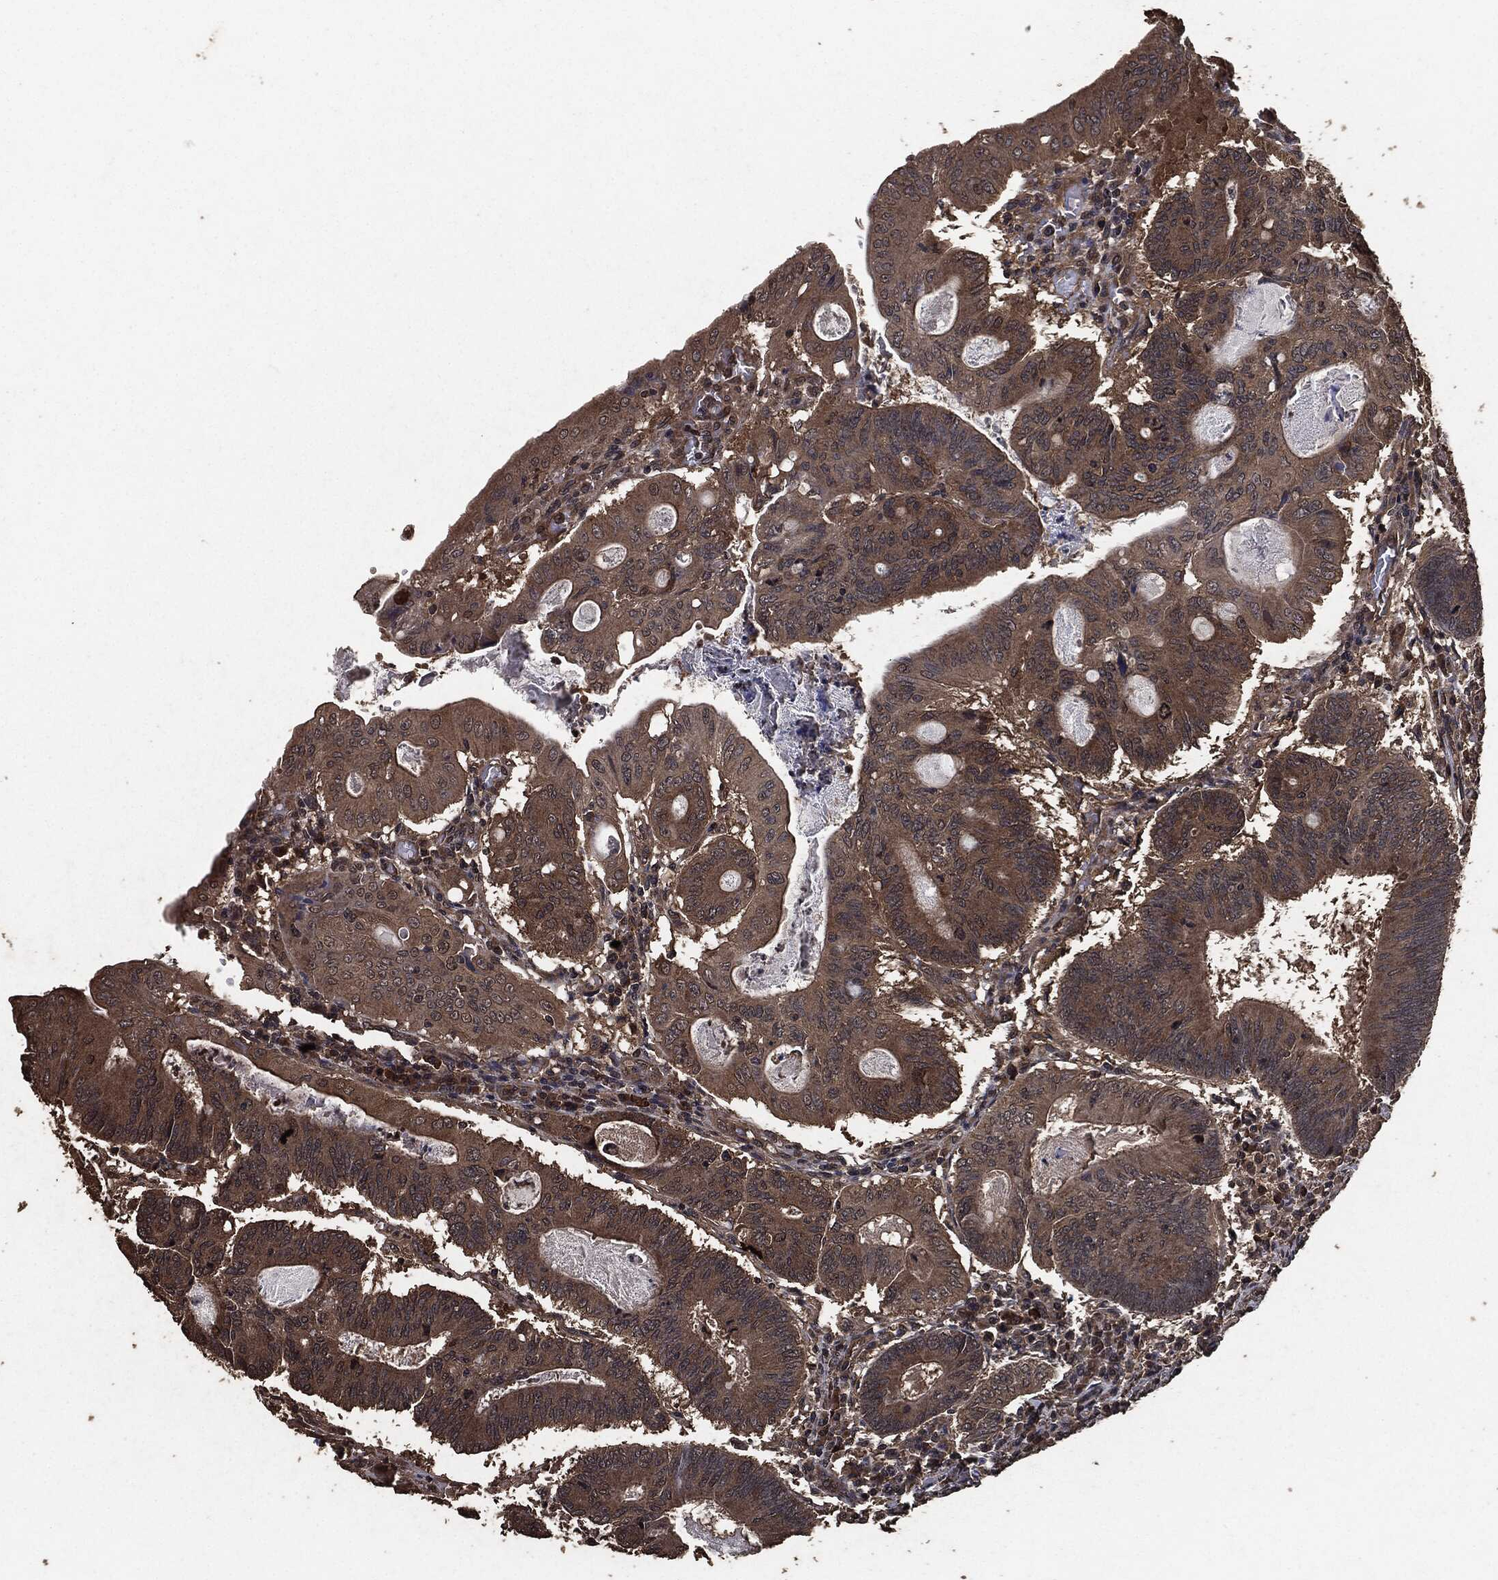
{"staining": {"intensity": "moderate", "quantity": "25%-75%", "location": "cytoplasmic/membranous"}, "tissue": "colorectal cancer", "cell_type": "Tumor cells", "image_type": "cancer", "snomed": [{"axis": "morphology", "description": "Adenocarcinoma, NOS"}, {"axis": "topography", "description": "Colon"}], "caption": "Immunohistochemical staining of colorectal adenocarcinoma exhibits moderate cytoplasmic/membranous protein staining in approximately 25%-75% of tumor cells.", "gene": "AKT1S1", "patient": {"sex": "female", "age": 70}}